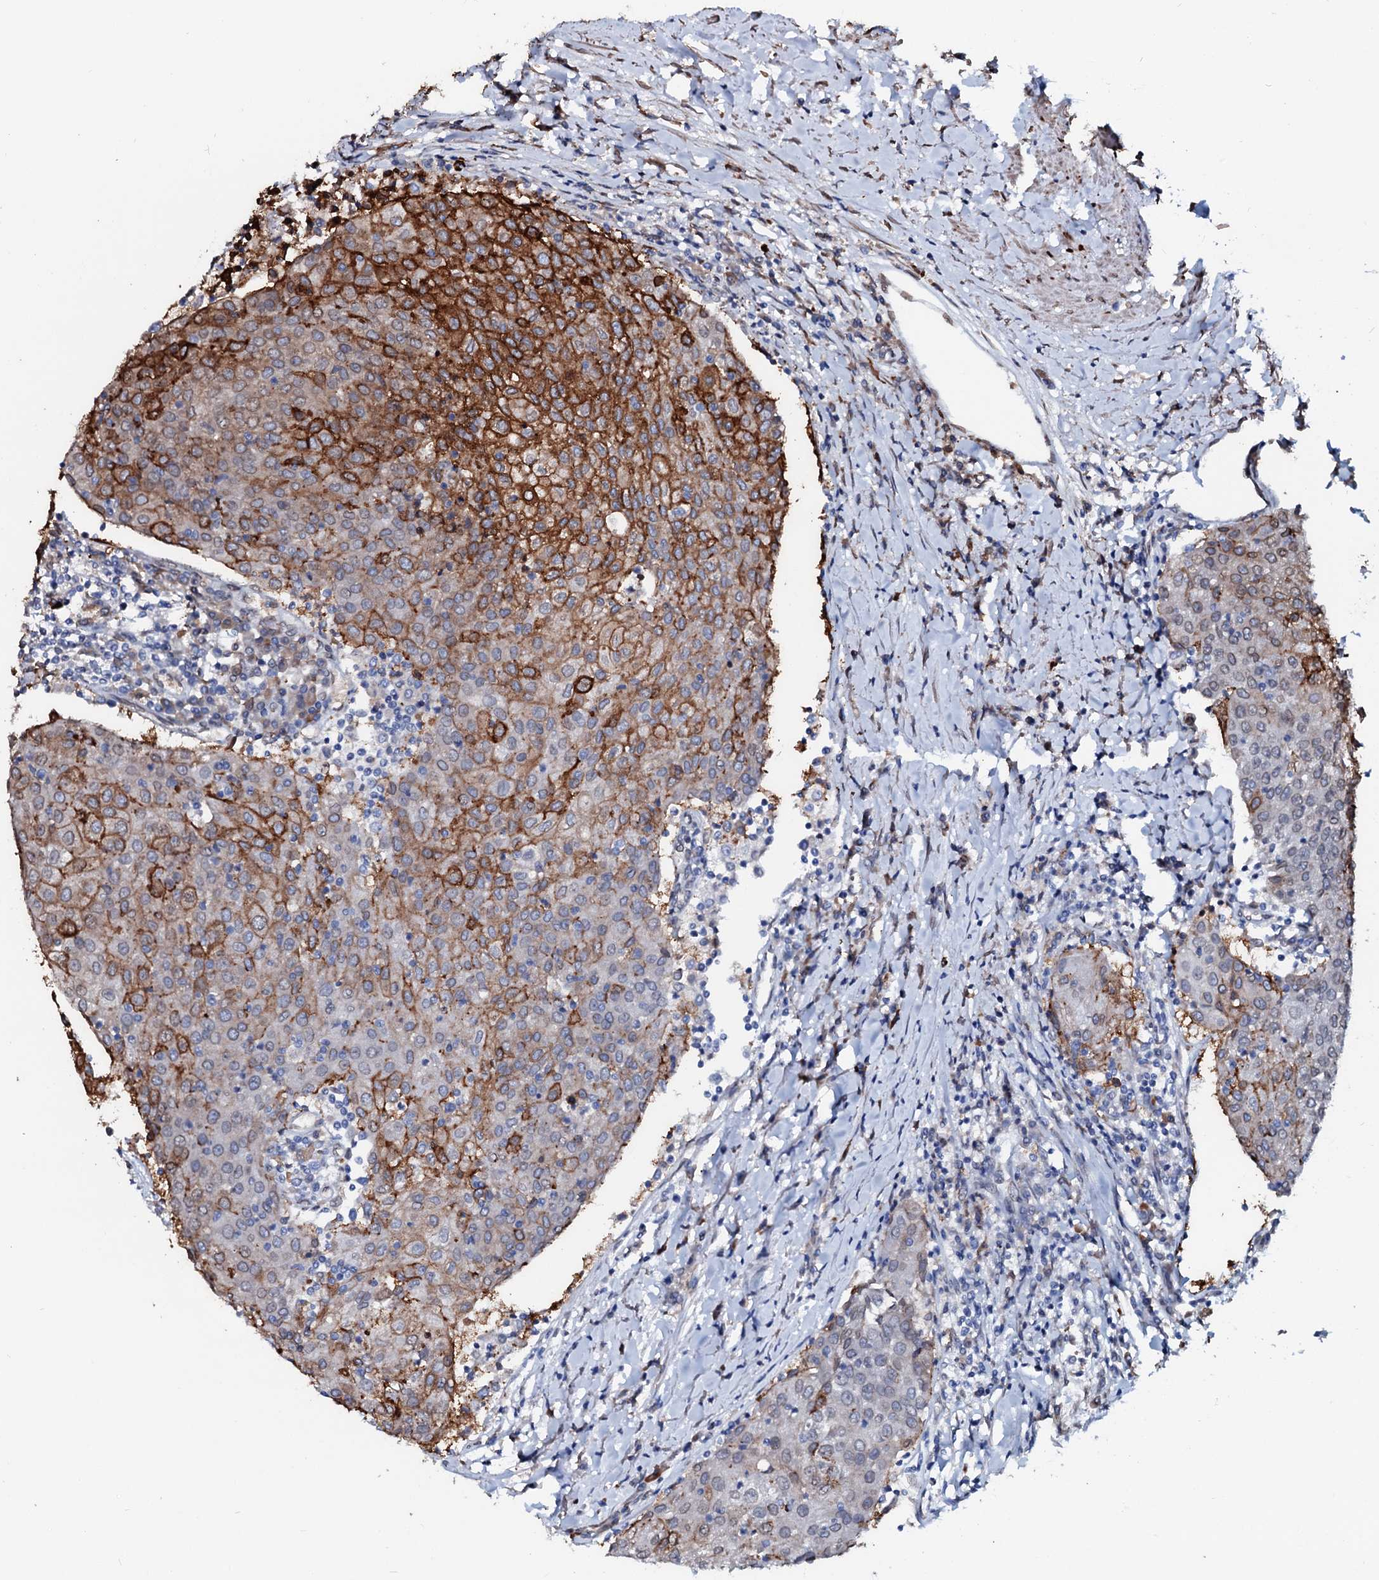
{"staining": {"intensity": "strong", "quantity": "<25%", "location": "cytoplasmic/membranous"}, "tissue": "urothelial cancer", "cell_type": "Tumor cells", "image_type": "cancer", "snomed": [{"axis": "morphology", "description": "Urothelial carcinoma, High grade"}, {"axis": "topography", "description": "Urinary bladder"}], "caption": "This micrograph reveals immunohistochemistry staining of urothelial carcinoma (high-grade), with medium strong cytoplasmic/membranous staining in about <25% of tumor cells.", "gene": "NRP2", "patient": {"sex": "female", "age": 85}}